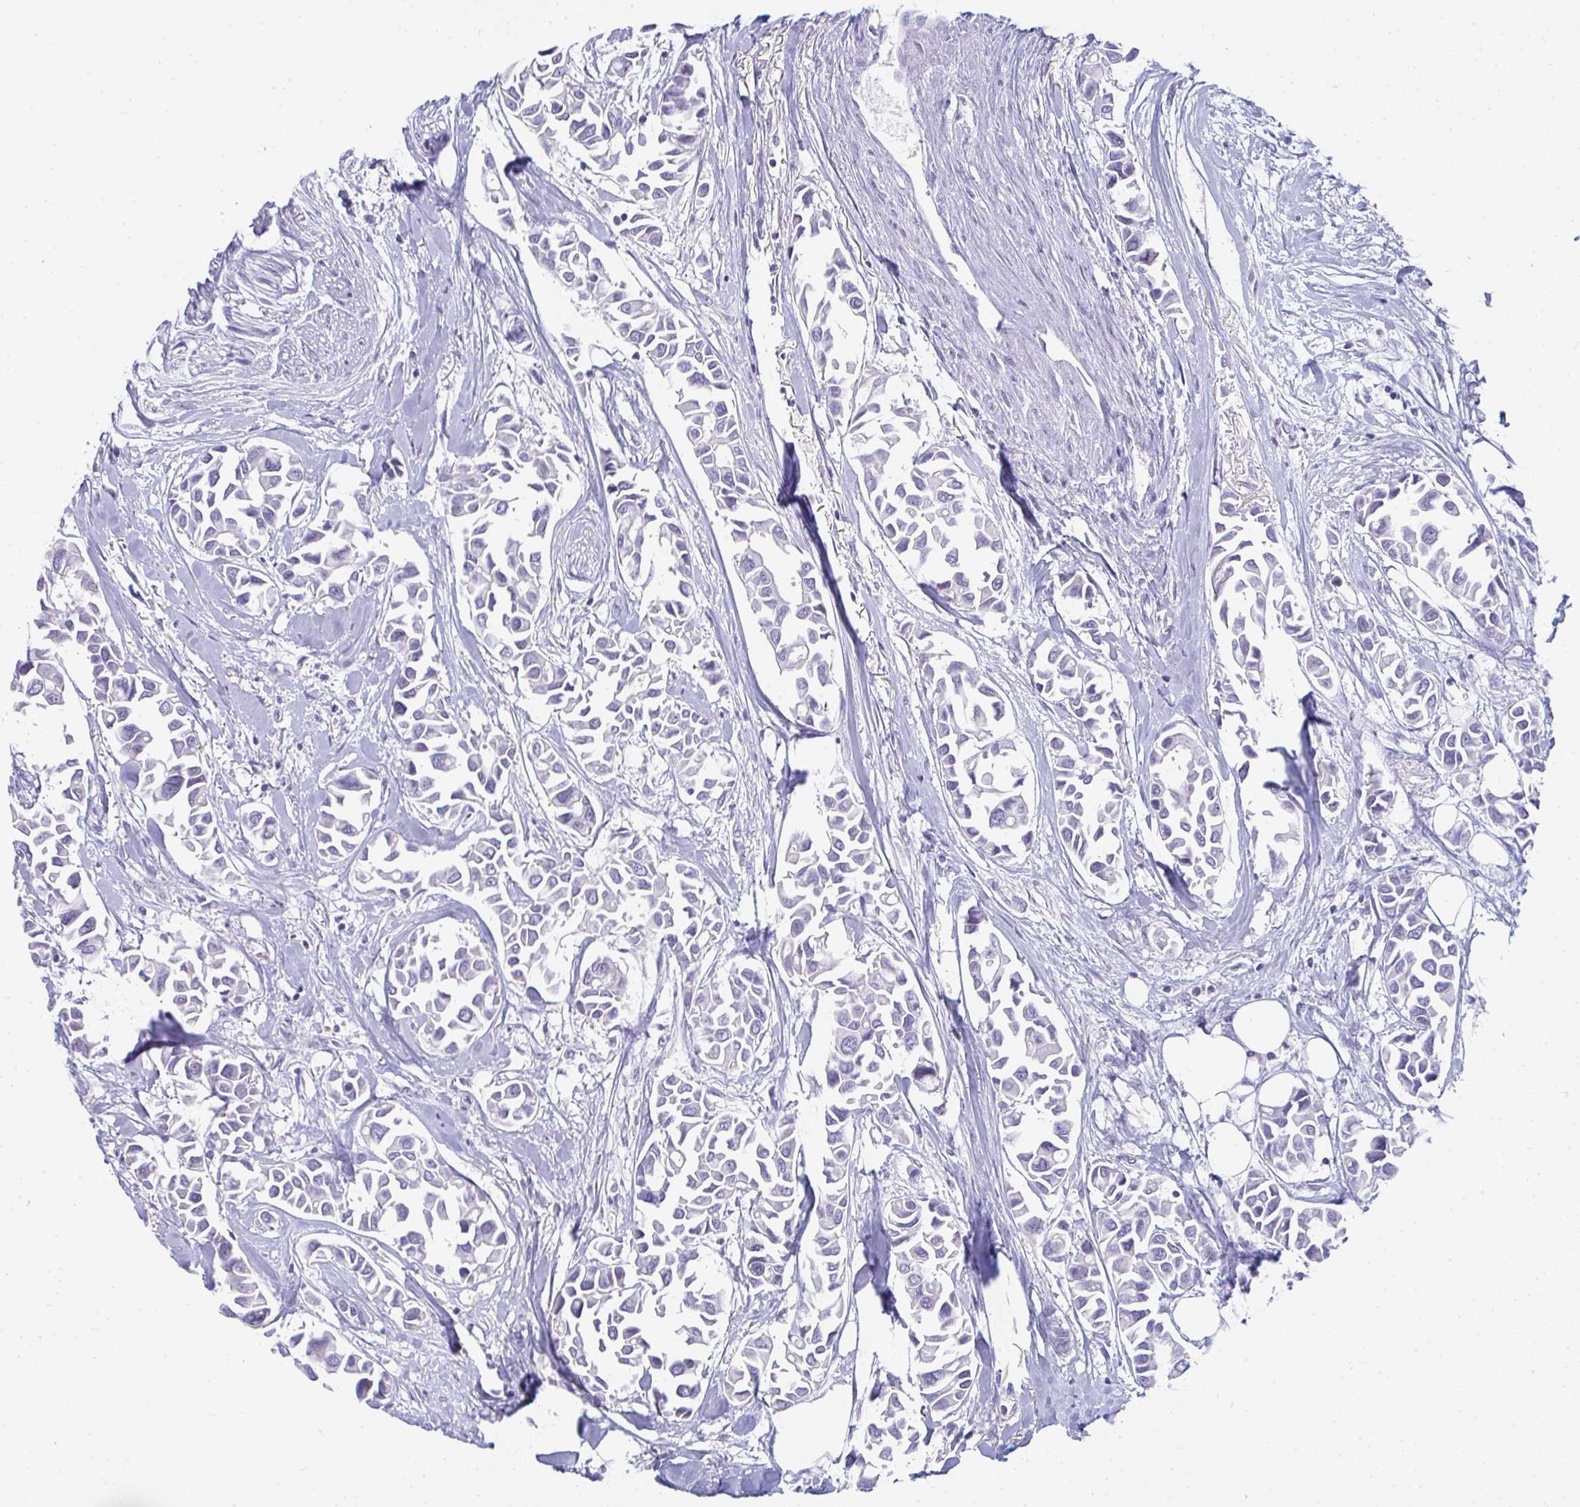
{"staining": {"intensity": "negative", "quantity": "none", "location": "none"}, "tissue": "breast cancer", "cell_type": "Tumor cells", "image_type": "cancer", "snomed": [{"axis": "morphology", "description": "Duct carcinoma"}, {"axis": "topography", "description": "Breast"}], "caption": "High power microscopy micrograph of an immunohistochemistry (IHC) histopathology image of breast intraductal carcinoma, revealing no significant positivity in tumor cells. Nuclei are stained in blue.", "gene": "TTC30B", "patient": {"sex": "female", "age": 54}}